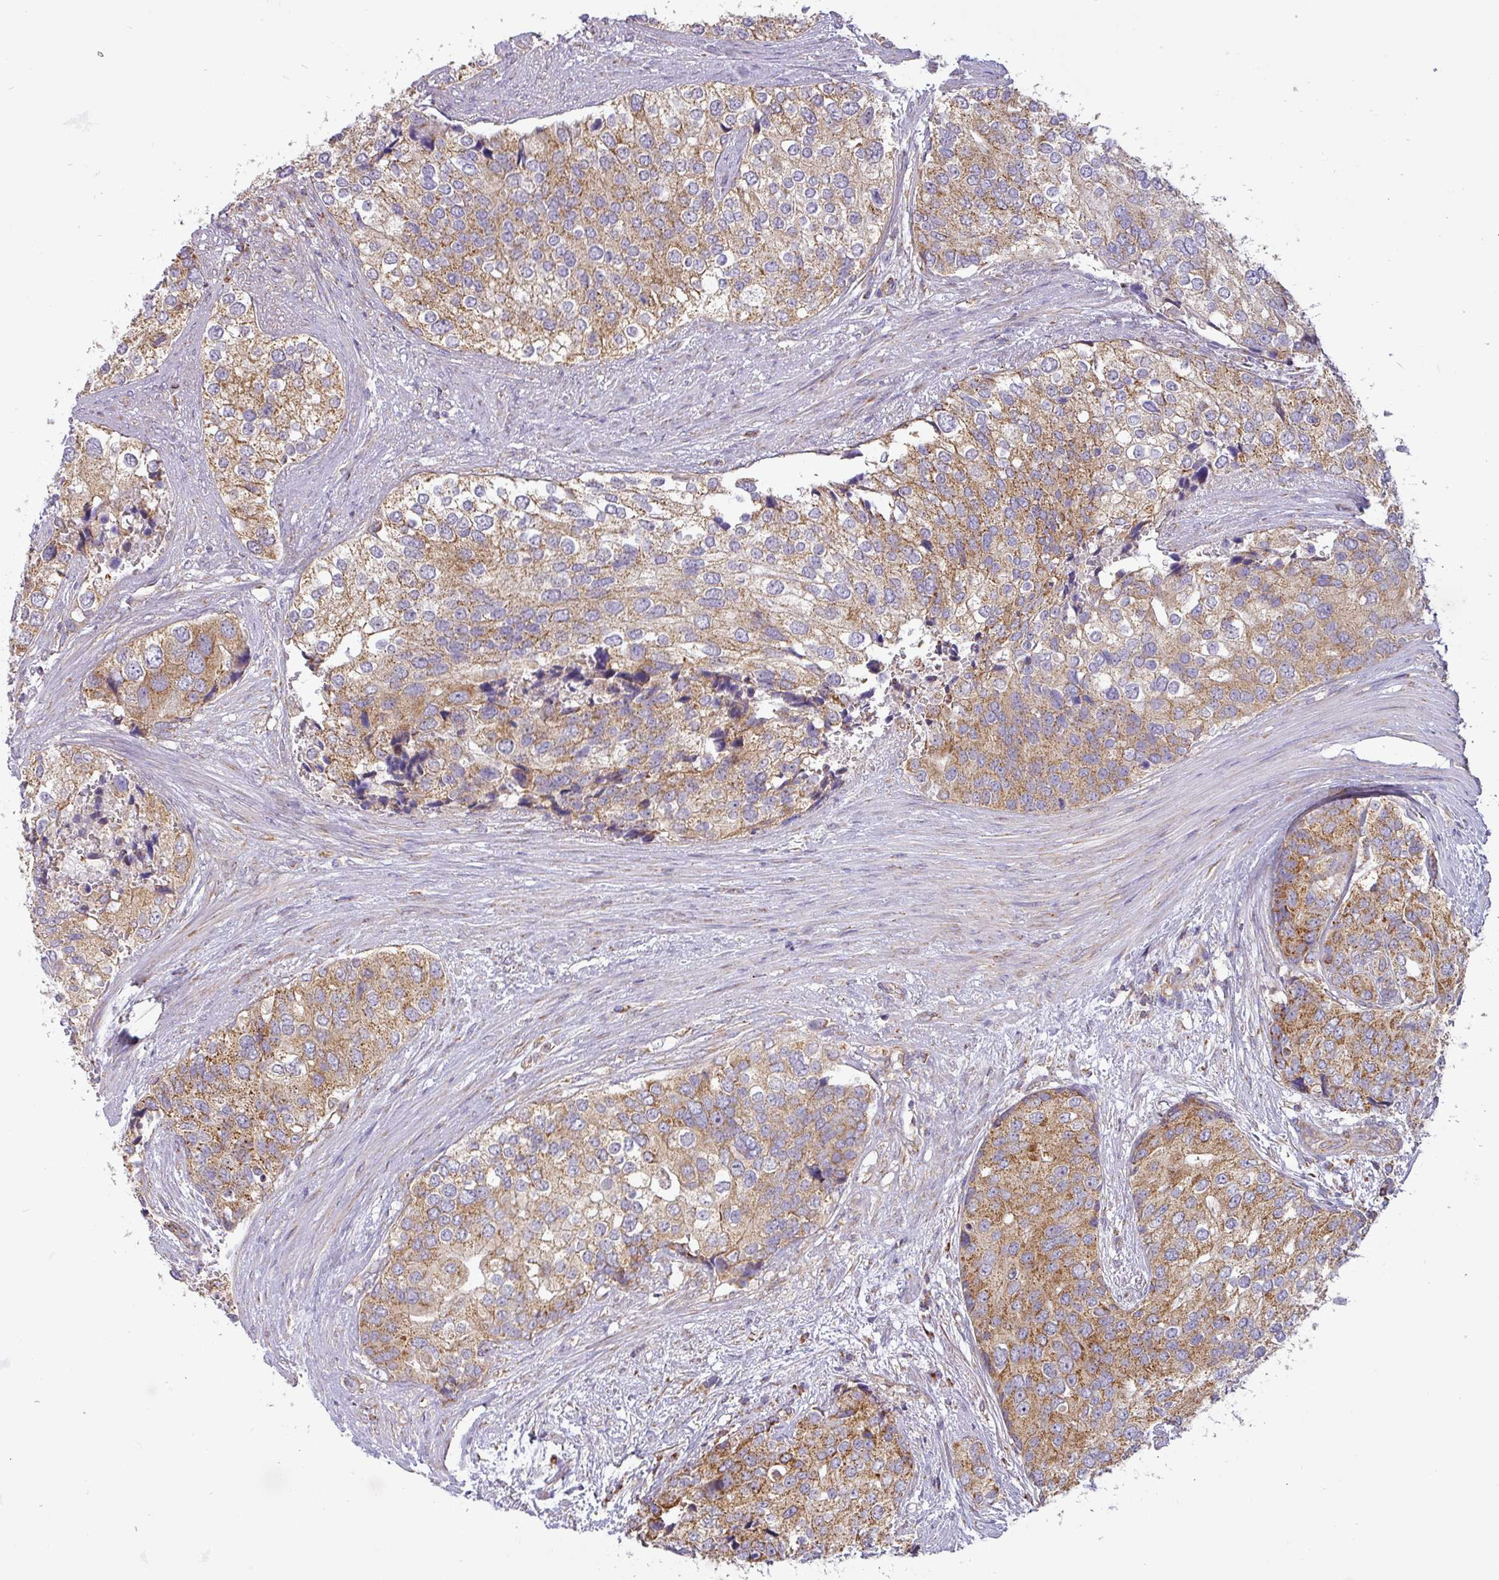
{"staining": {"intensity": "moderate", "quantity": ">75%", "location": "cytoplasmic/membranous"}, "tissue": "prostate cancer", "cell_type": "Tumor cells", "image_type": "cancer", "snomed": [{"axis": "morphology", "description": "Adenocarcinoma, High grade"}, {"axis": "topography", "description": "Prostate"}], "caption": "Protein expression analysis of high-grade adenocarcinoma (prostate) shows moderate cytoplasmic/membranous staining in approximately >75% of tumor cells. (brown staining indicates protein expression, while blue staining denotes nuclei).", "gene": "ZNF211", "patient": {"sex": "male", "age": 62}}